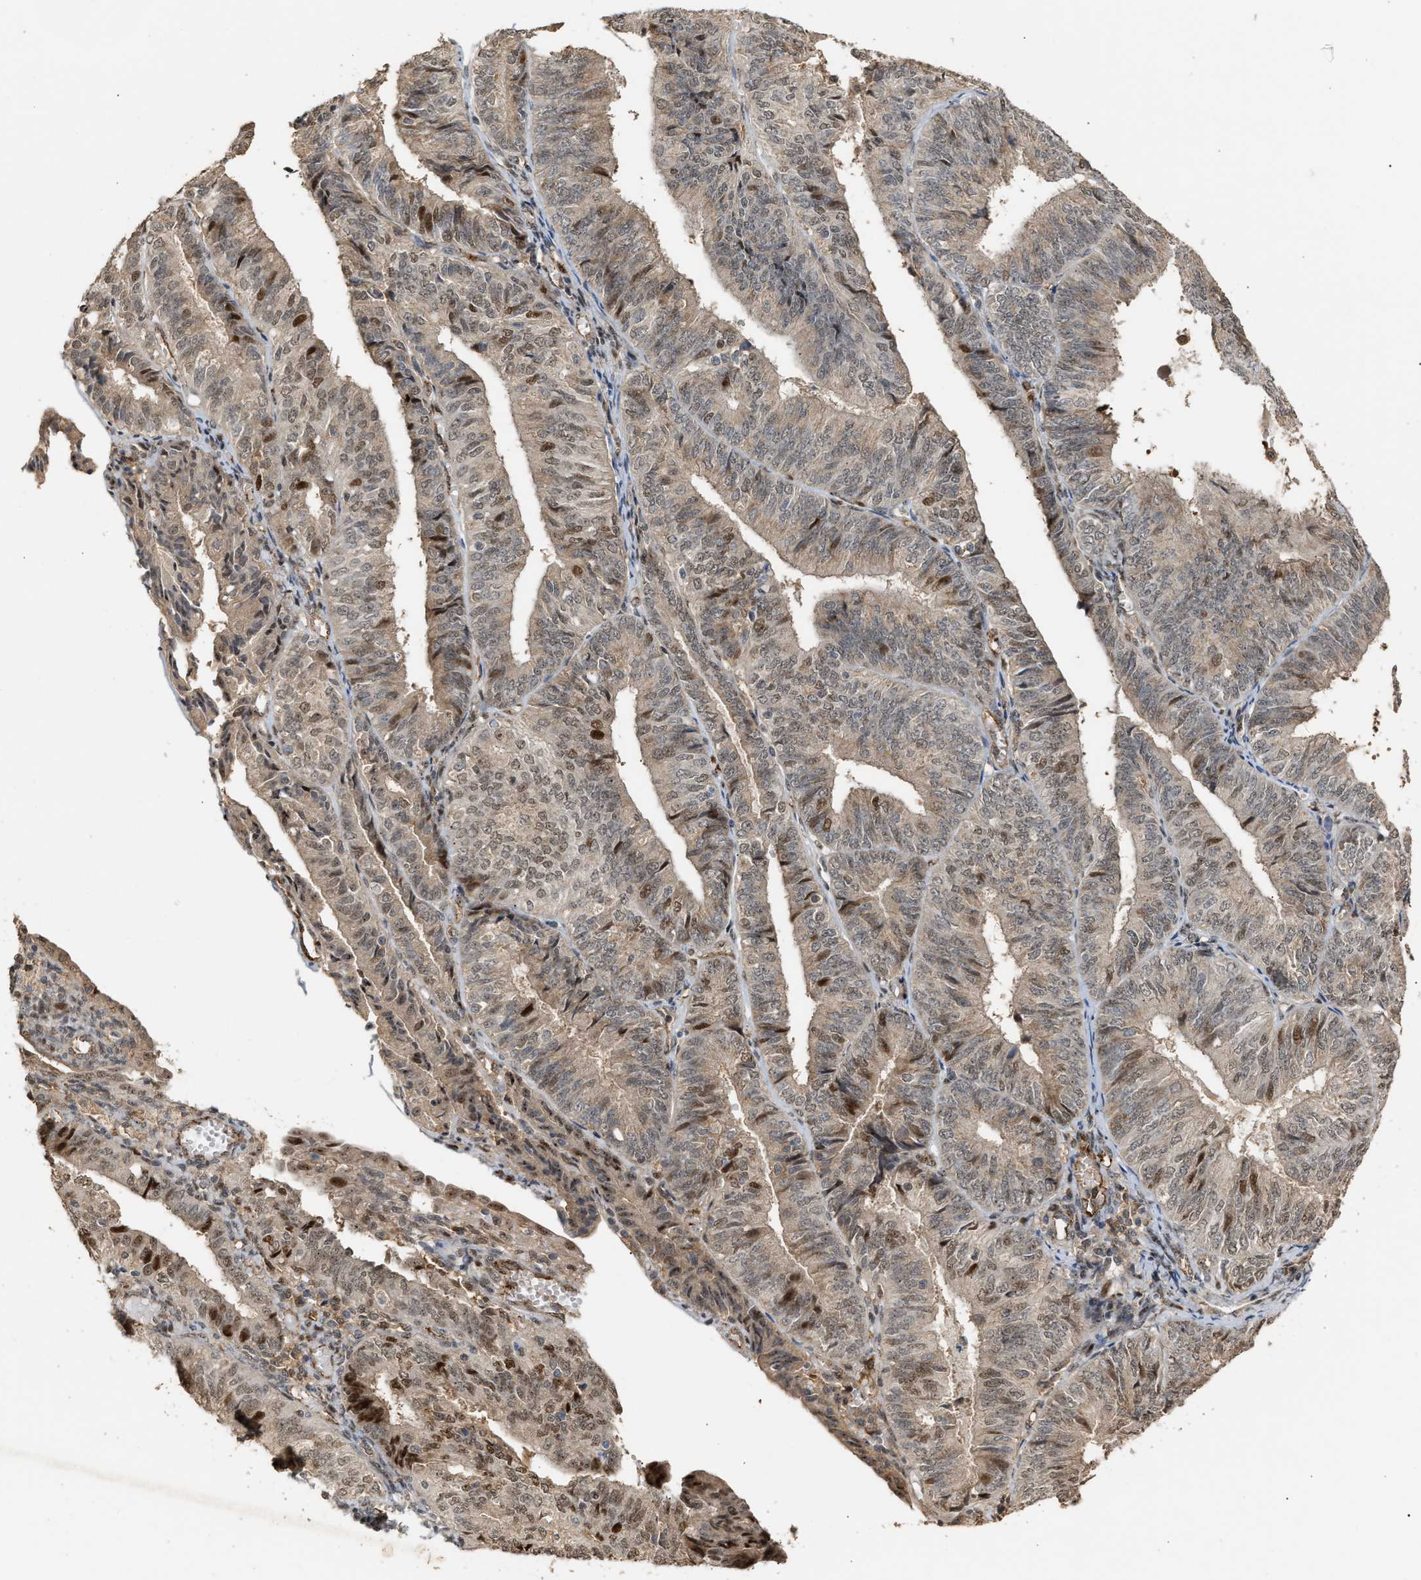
{"staining": {"intensity": "weak", "quantity": ">75%", "location": "cytoplasmic/membranous,nuclear"}, "tissue": "endometrial cancer", "cell_type": "Tumor cells", "image_type": "cancer", "snomed": [{"axis": "morphology", "description": "Adenocarcinoma, NOS"}, {"axis": "topography", "description": "Endometrium"}], "caption": "Immunohistochemistry image of neoplastic tissue: human endometrial adenocarcinoma stained using immunohistochemistry (IHC) displays low levels of weak protein expression localized specifically in the cytoplasmic/membranous and nuclear of tumor cells, appearing as a cytoplasmic/membranous and nuclear brown color.", "gene": "ZFAND5", "patient": {"sex": "female", "age": 58}}